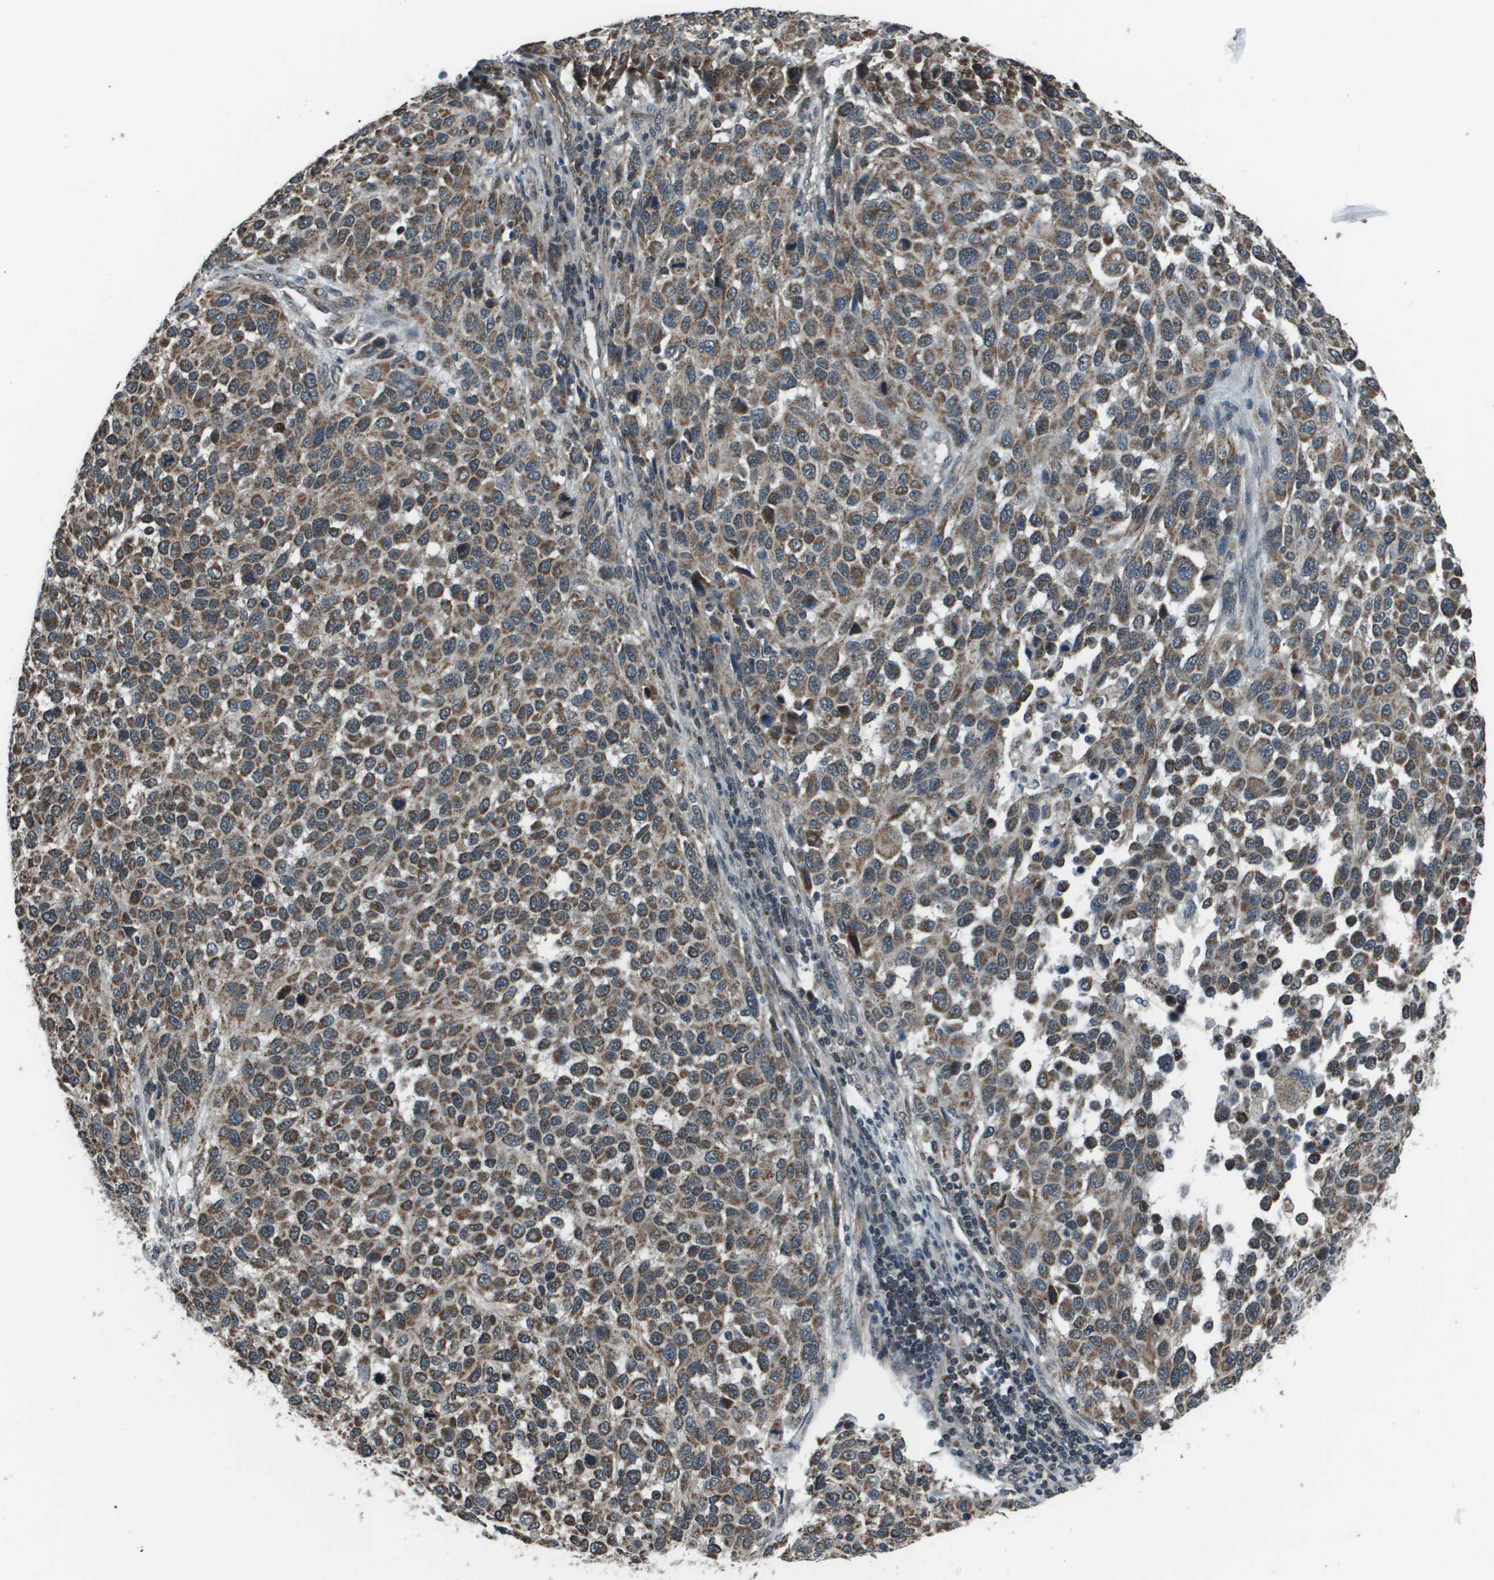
{"staining": {"intensity": "moderate", "quantity": ">75%", "location": "cytoplasmic/membranous"}, "tissue": "melanoma", "cell_type": "Tumor cells", "image_type": "cancer", "snomed": [{"axis": "morphology", "description": "Malignant melanoma, Metastatic site"}, {"axis": "topography", "description": "Lymph node"}], "caption": "Malignant melanoma (metastatic site) stained for a protein demonstrates moderate cytoplasmic/membranous positivity in tumor cells. (Brightfield microscopy of DAB IHC at high magnification).", "gene": "PPFIA1", "patient": {"sex": "male", "age": 61}}